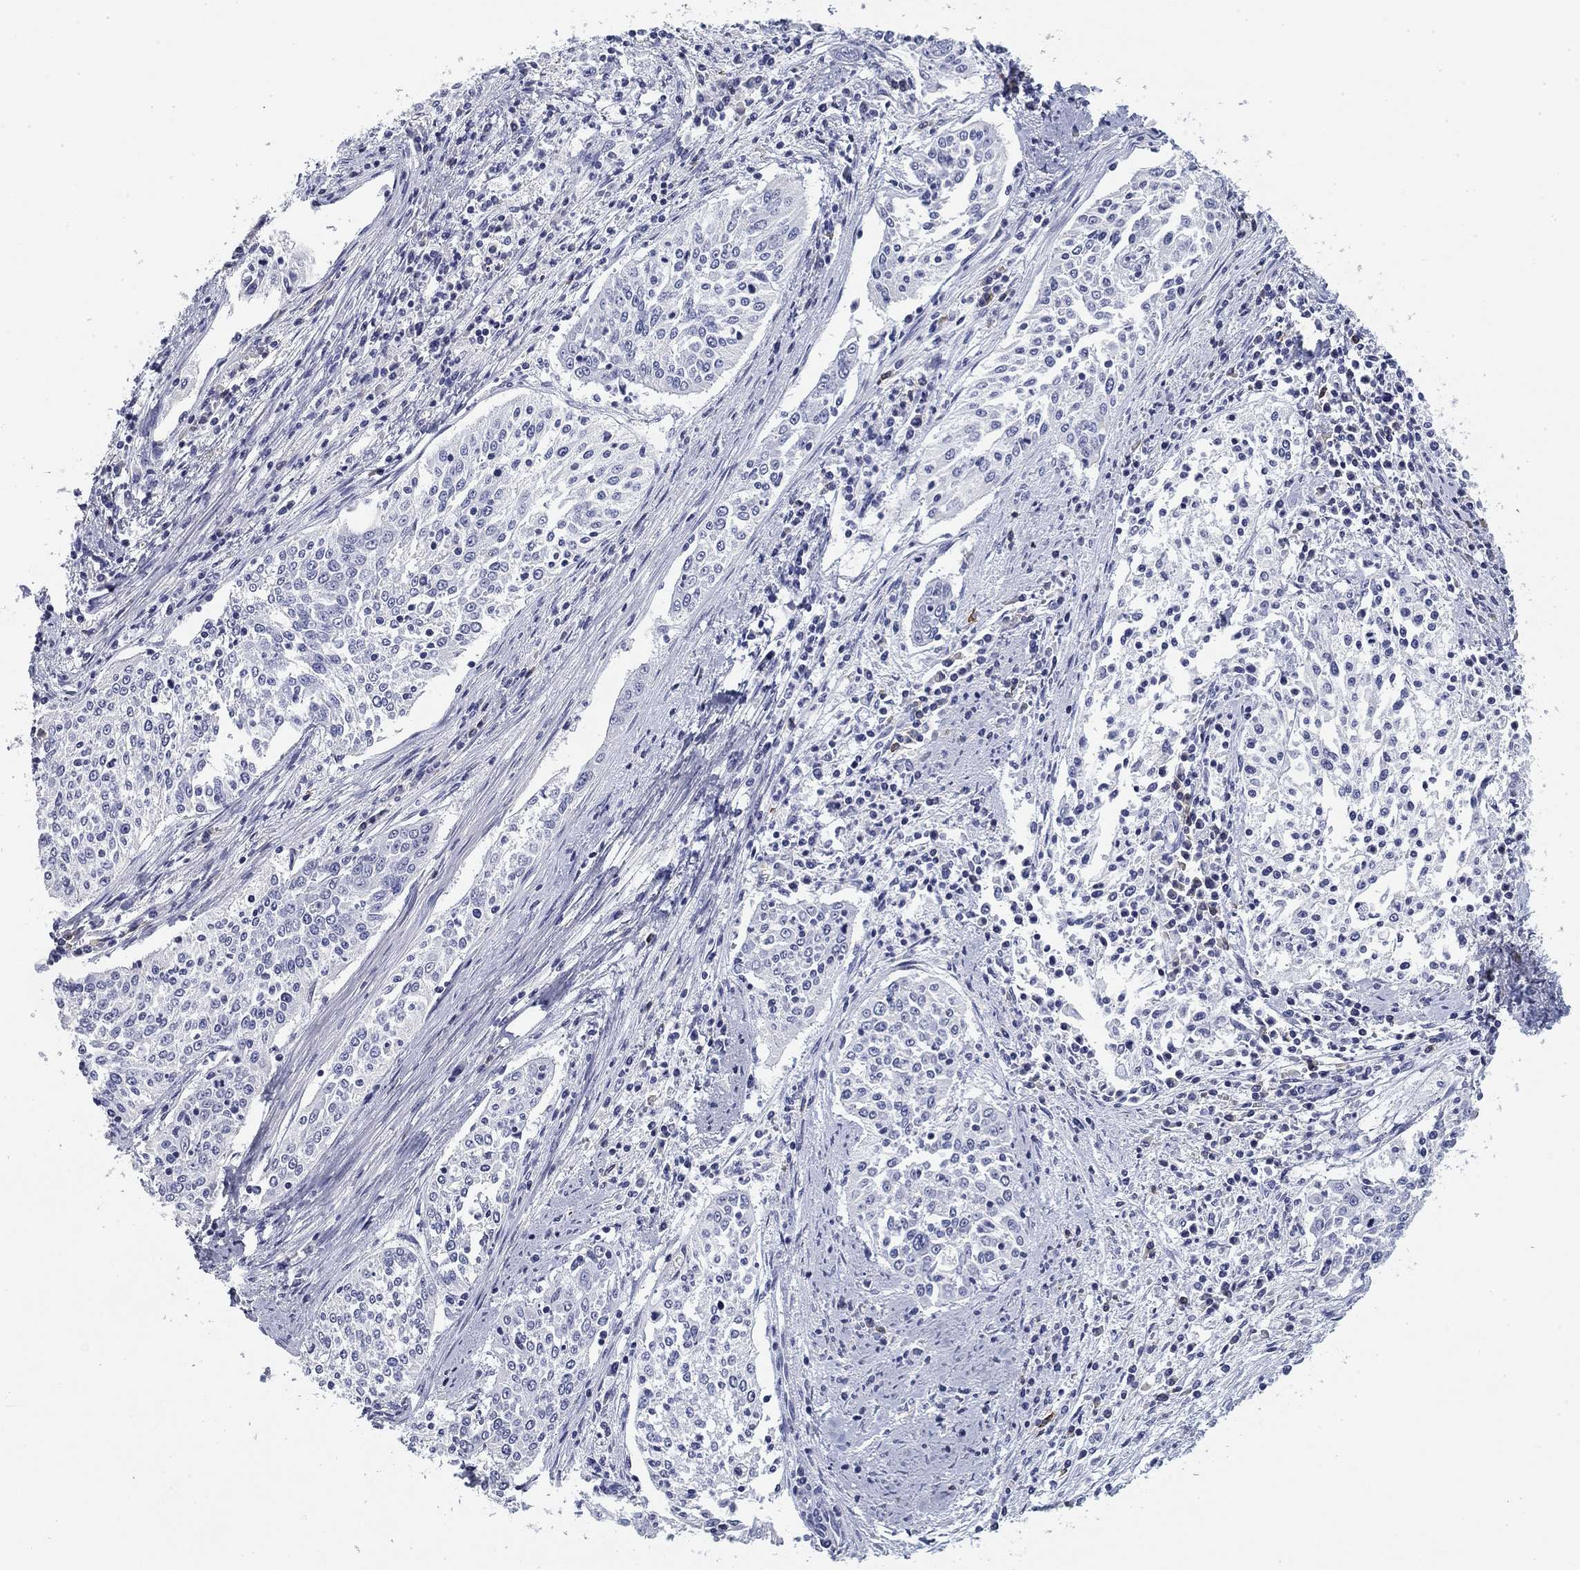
{"staining": {"intensity": "negative", "quantity": "none", "location": "none"}, "tissue": "cervical cancer", "cell_type": "Tumor cells", "image_type": "cancer", "snomed": [{"axis": "morphology", "description": "Squamous cell carcinoma, NOS"}, {"axis": "topography", "description": "Cervix"}], "caption": "IHC image of human cervical squamous cell carcinoma stained for a protein (brown), which exhibits no staining in tumor cells. (Immunohistochemistry, brightfield microscopy, high magnification).", "gene": "CD79B", "patient": {"sex": "female", "age": 41}}